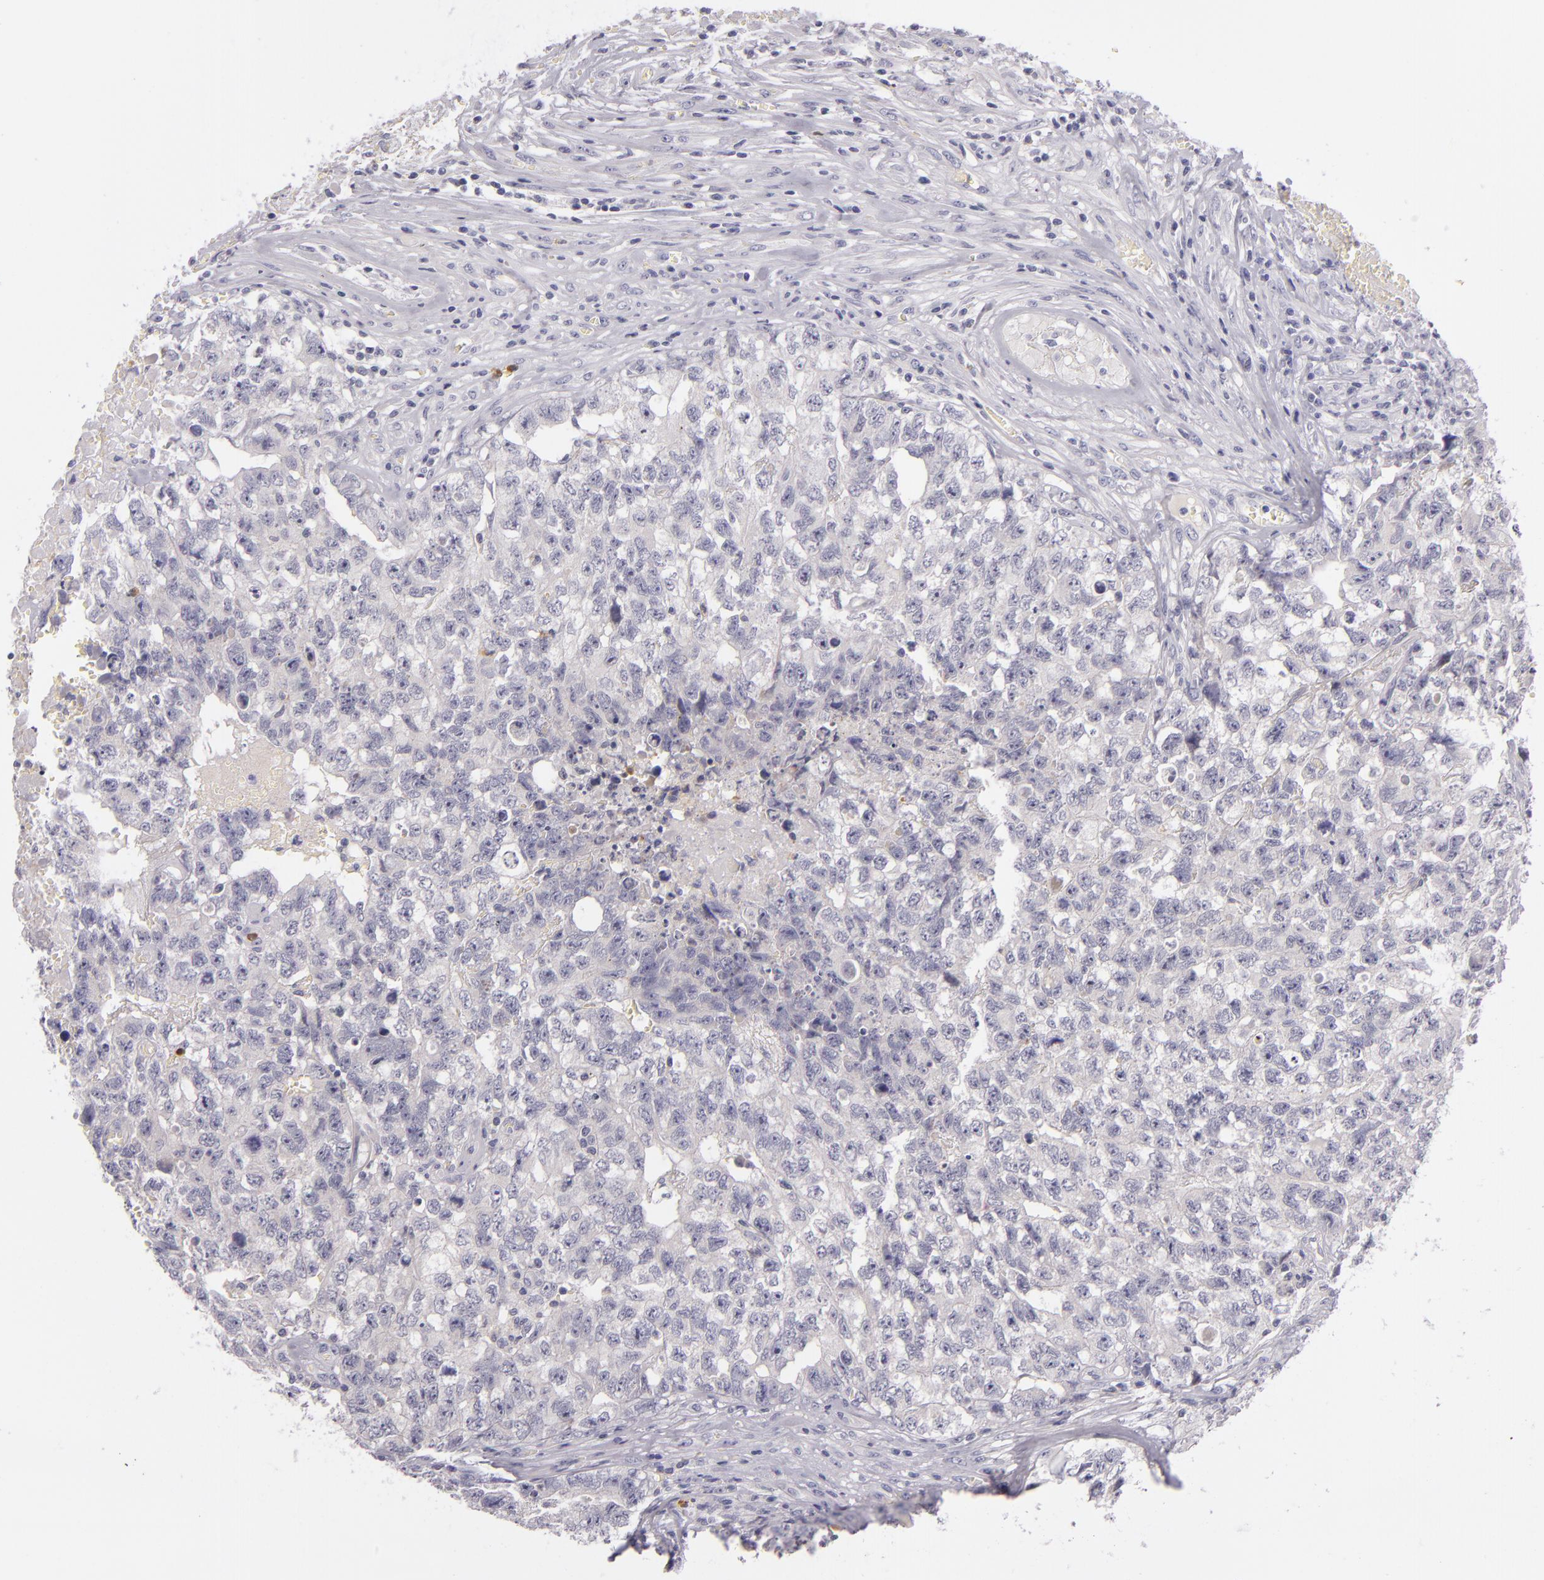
{"staining": {"intensity": "negative", "quantity": "none", "location": "none"}, "tissue": "testis cancer", "cell_type": "Tumor cells", "image_type": "cancer", "snomed": [{"axis": "morphology", "description": "Carcinoma, Embryonal, NOS"}, {"axis": "topography", "description": "Testis"}], "caption": "This is a photomicrograph of immunohistochemistry staining of embryonal carcinoma (testis), which shows no staining in tumor cells.", "gene": "FAM181A", "patient": {"sex": "male", "age": 31}}